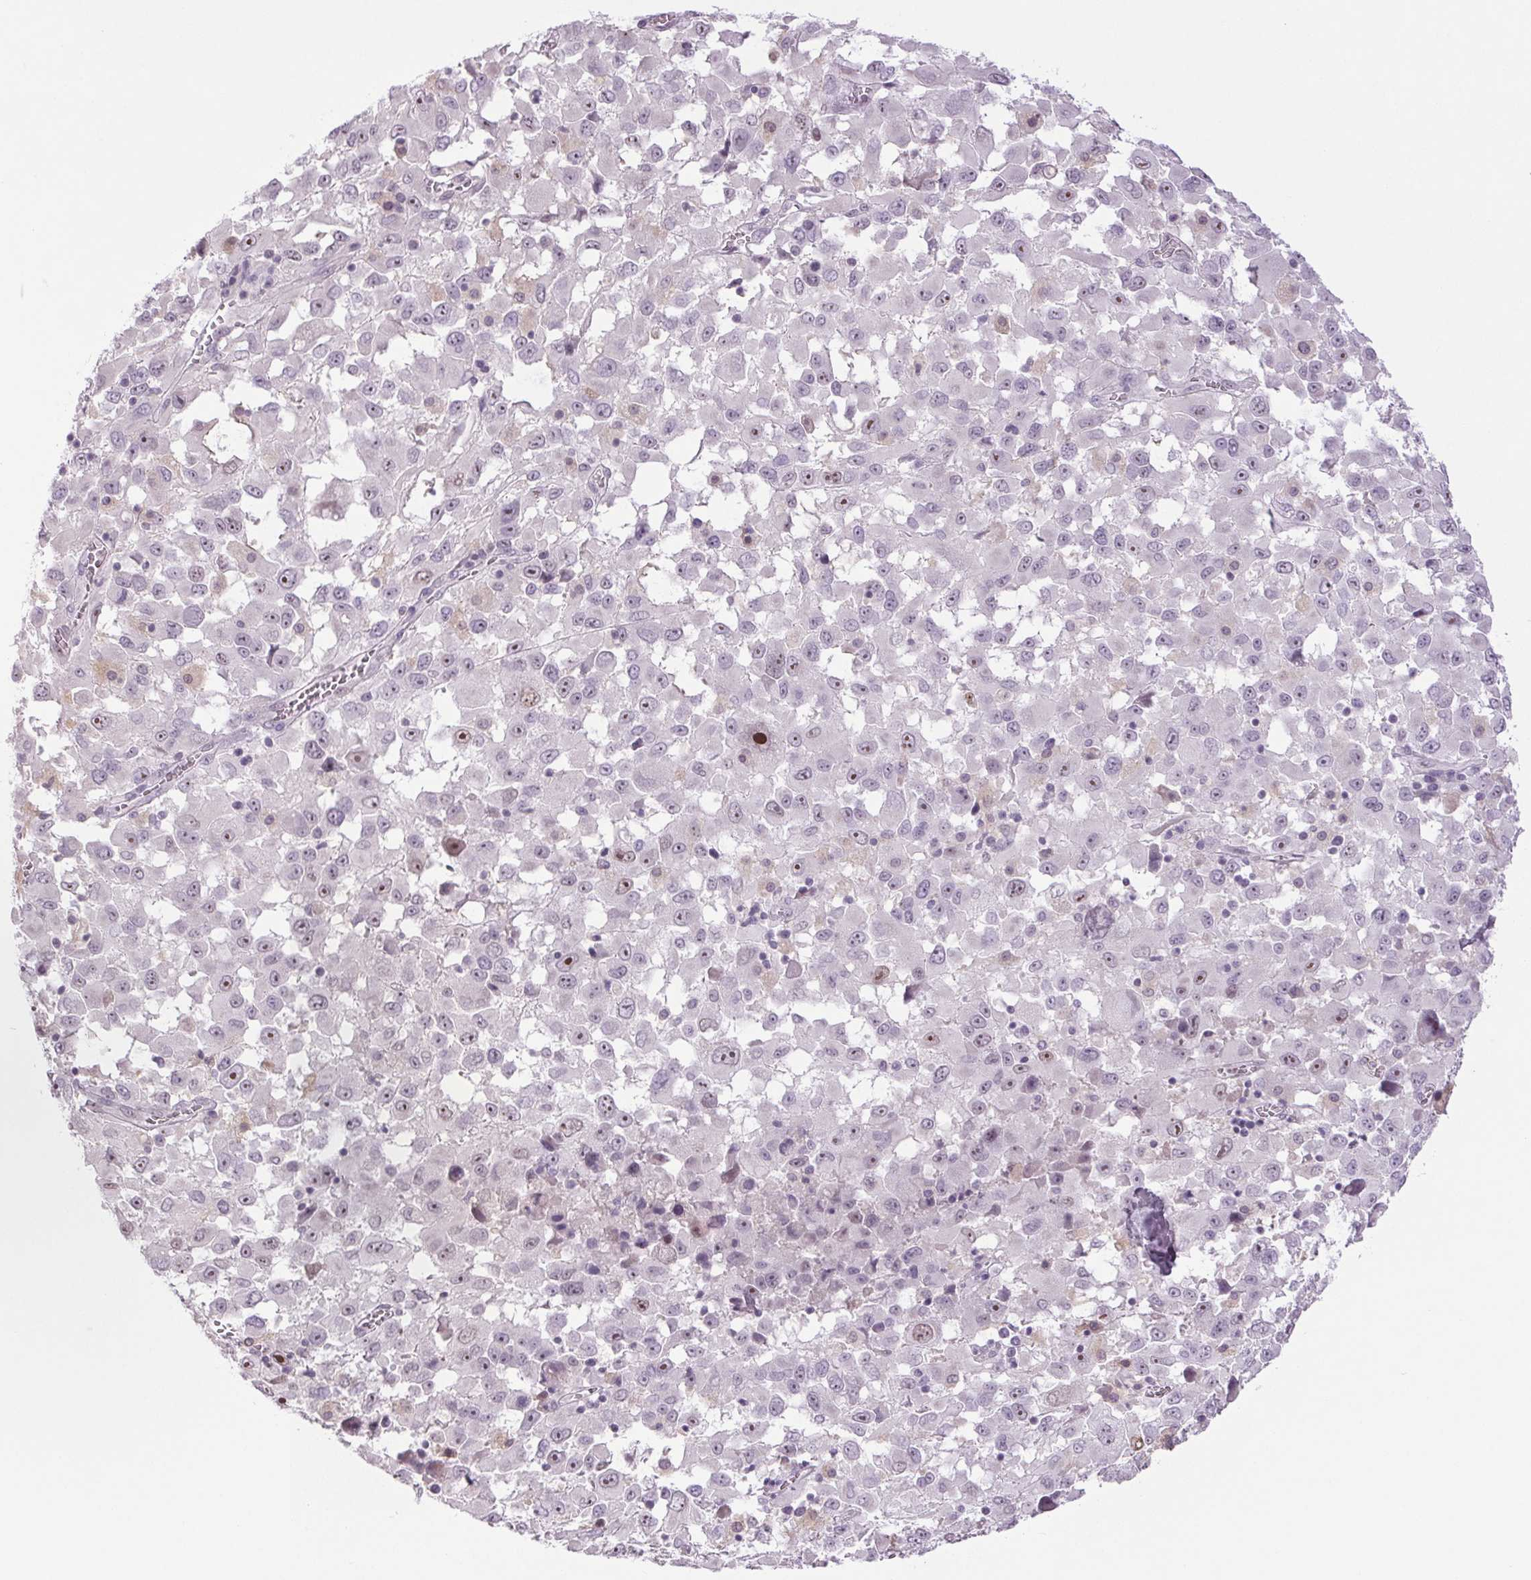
{"staining": {"intensity": "weak", "quantity": "<25%", "location": "nuclear"}, "tissue": "melanoma", "cell_type": "Tumor cells", "image_type": "cancer", "snomed": [{"axis": "morphology", "description": "Malignant melanoma, Metastatic site"}, {"axis": "topography", "description": "Soft tissue"}], "caption": "A micrograph of human malignant melanoma (metastatic site) is negative for staining in tumor cells.", "gene": "SMIM6", "patient": {"sex": "male", "age": 50}}